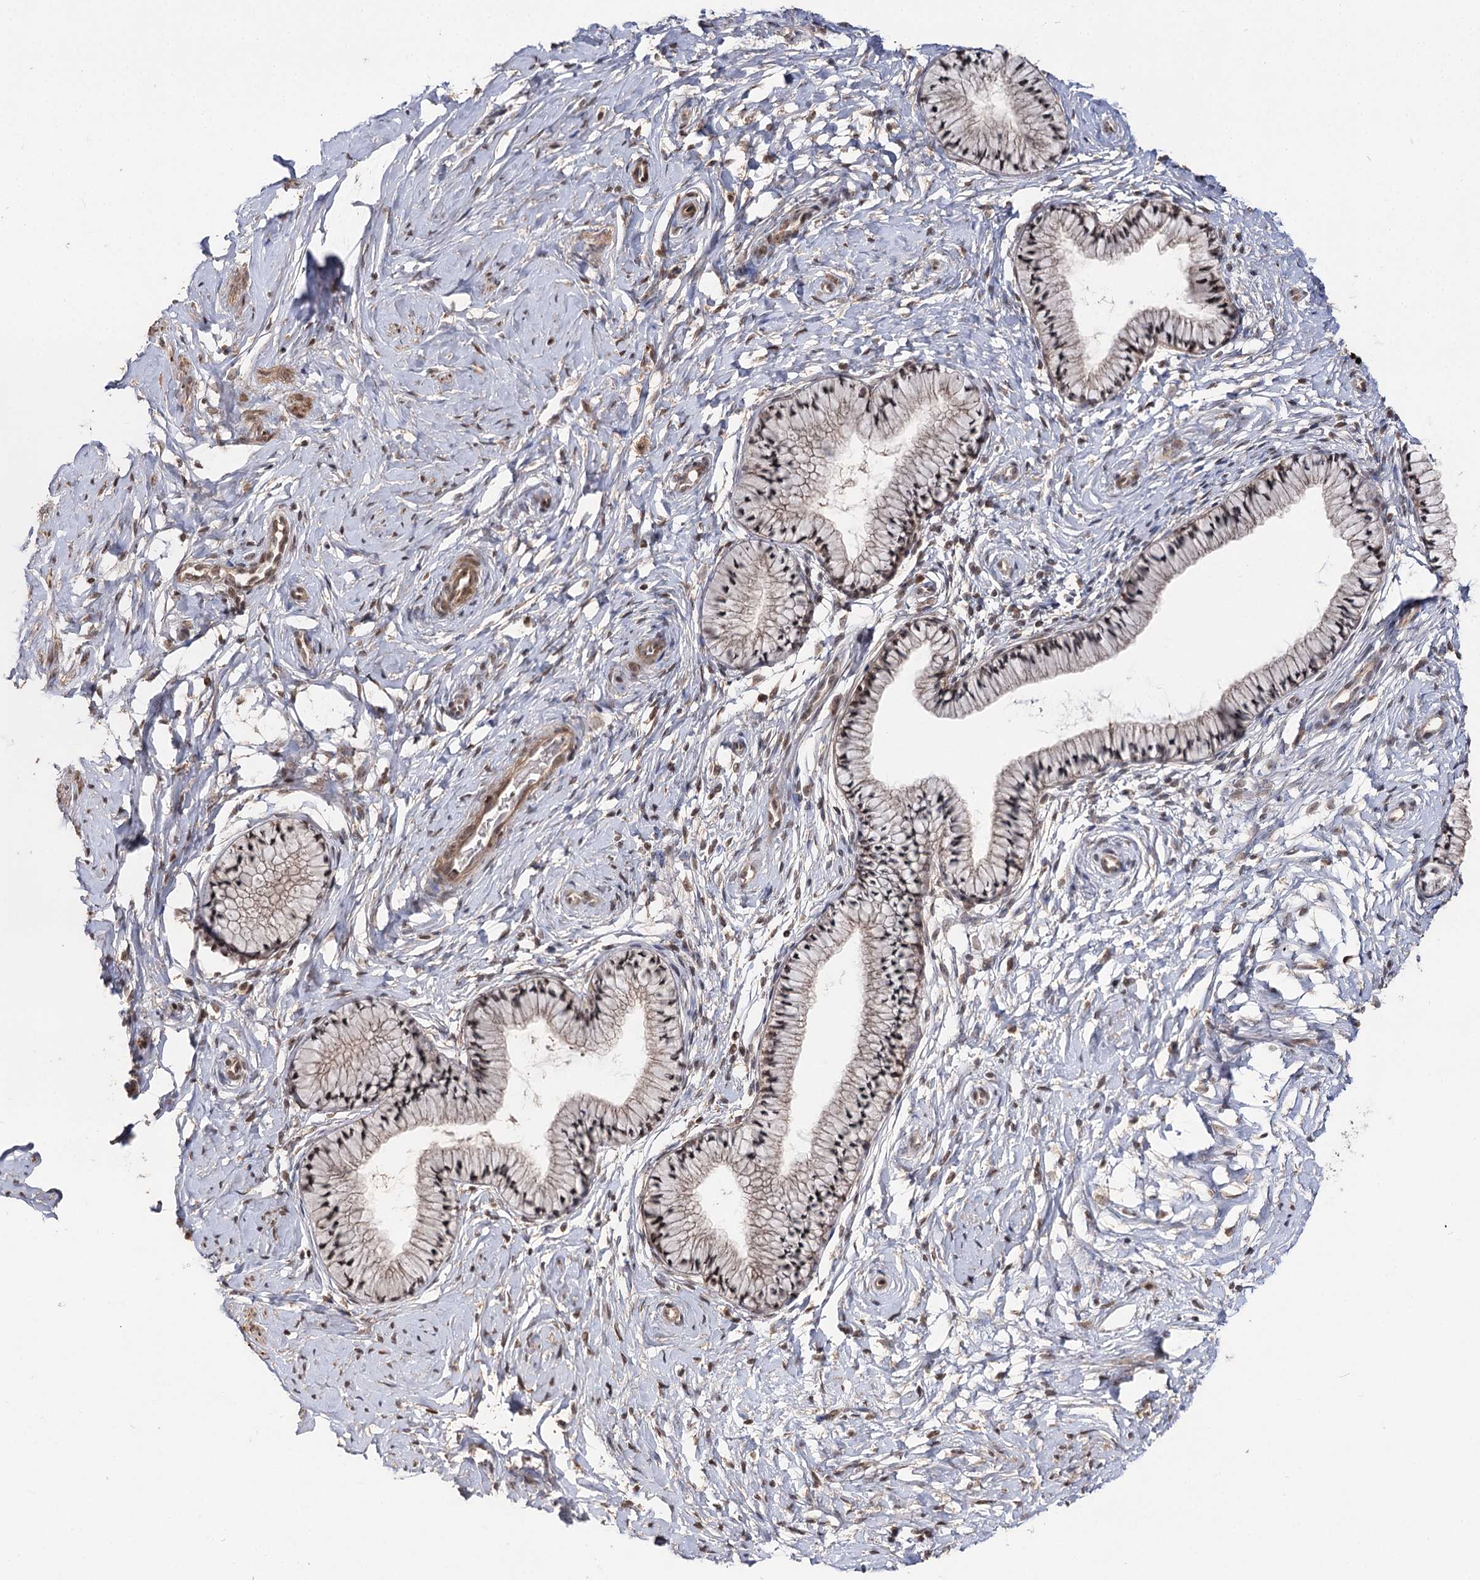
{"staining": {"intensity": "strong", "quantity": "25%-75%", "location": "cytoplasmic/membranous,nuclear"}, "tissue": "cervix", "cell_type": "Glandular cells", "image_type": "normal", "snomed": [{"axis": "morphology", "description": "Normal tissue, NOS"}, {"axis": "topography", "description": "Cervix"}], "caption": "DAB immunohistochemical staining of benign human cervix demonstrates strong cytoplasmic/membranous,nuclear protein positivity in about 25%-75% of glandular cells.", "gene": "FAM53B", "patient": {"sex": "female", "age": 33}}